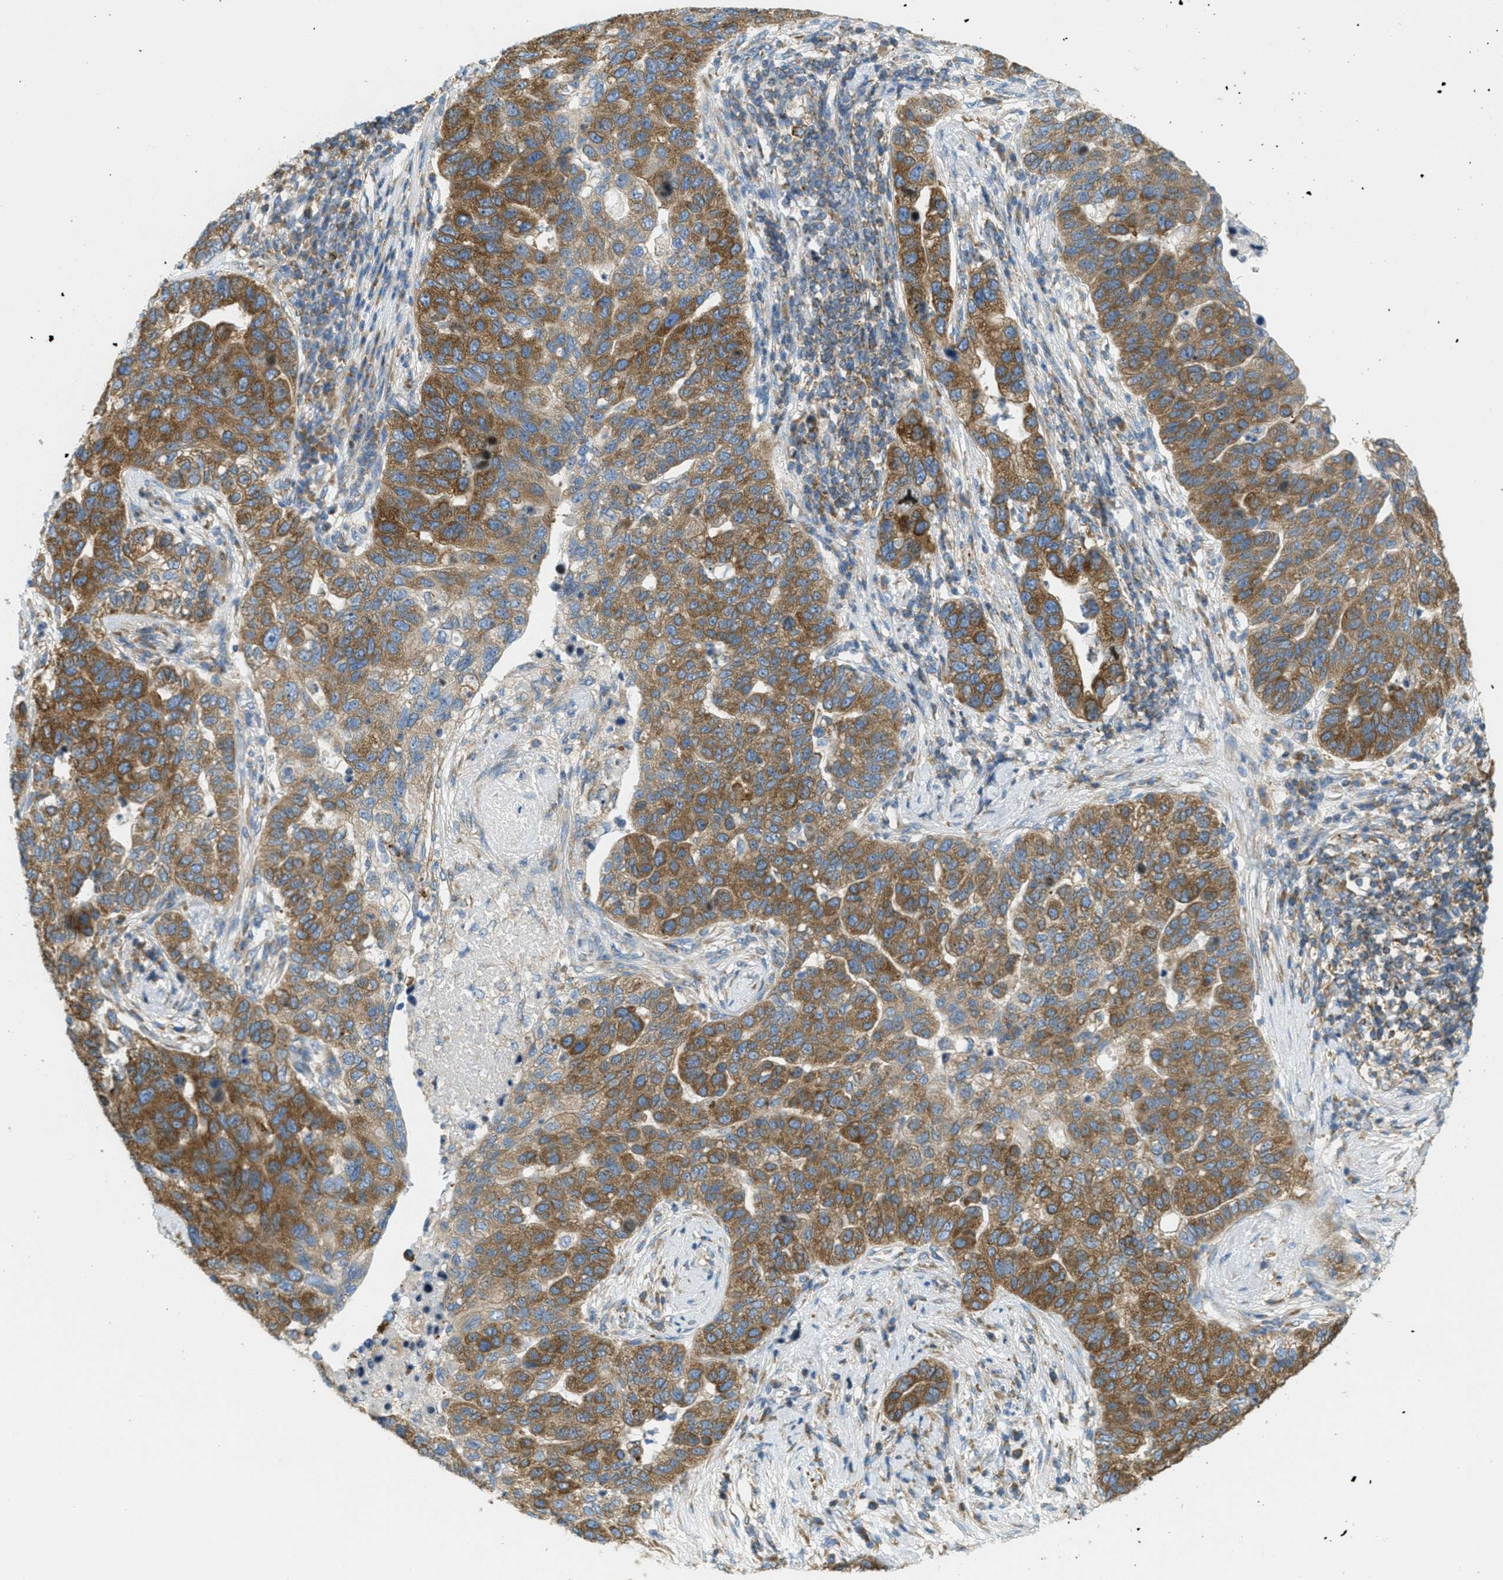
{"staining": {"intensity": "moderate", "quantity": ">75%", "location": "cytoplasmic/membranous"}, "tissue": "pancreatic cancer", "cell_type": "Tumor cells", "image_type": "cancer", "snomed": [{"axis": "morphology", "description": "Adenocarcinoma, NOS"}, {"axis": "topography", "description": "Pancreas"}], "caption": "An immunohistochemistry (IHC) histopathology image of tumor tissue is shown. Protein staining in brown shows moderate cytoplasmic/membranous positivity in adenocarcinoma (pancreatic) within tumor cells.", "gene": "ABCF1", "patient": {"sex": "female", "age": 61}}